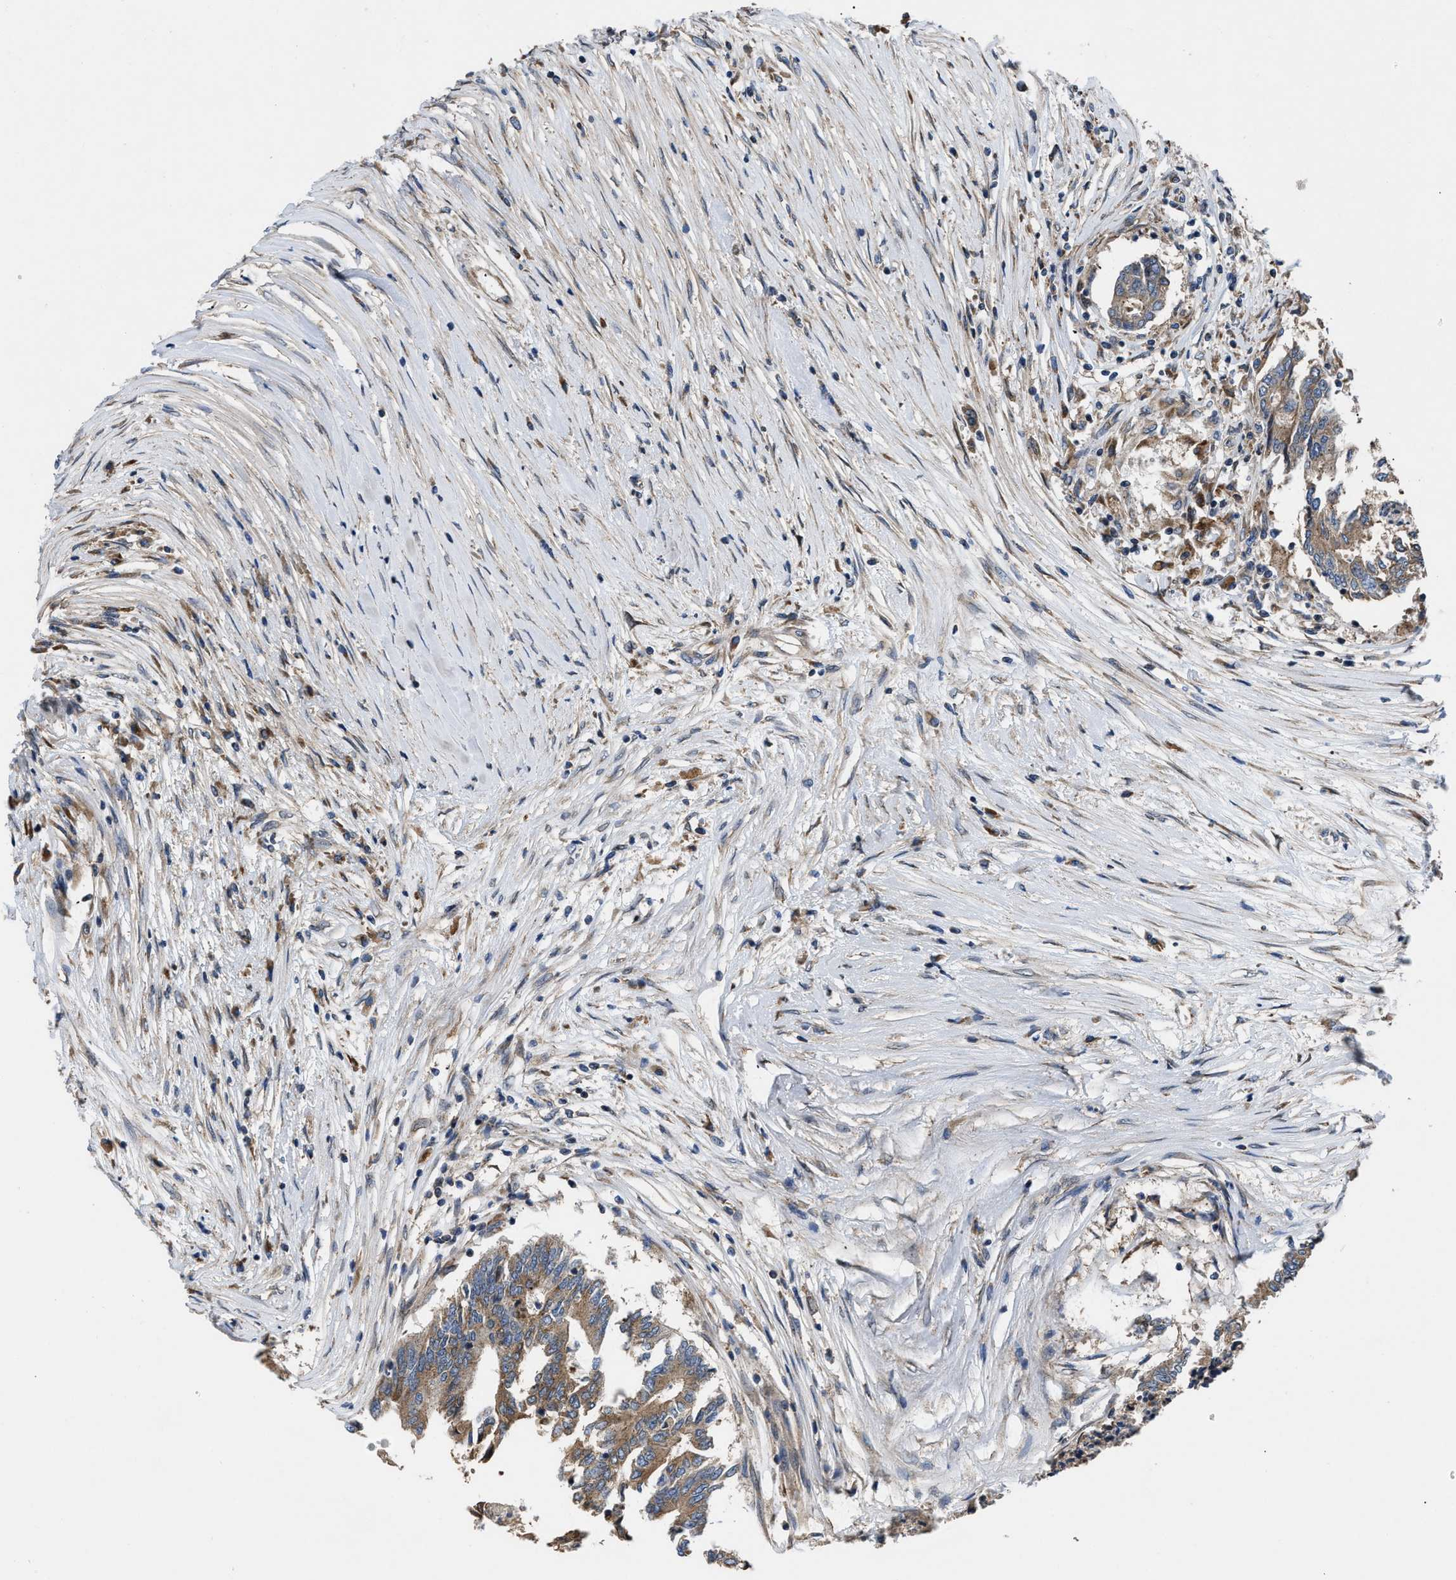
{"staining": {"intensity": "moderate", "quantity": ">75%", "location": "cytoplasmic/membranous"}, "tissue": "colorectal cancer", "cell_type": "Tumor cells", "image_type": "cancer", "snomed": [{"axis": "morphology", "description": "Adenocarcinoma, NOS"}, {"axis": "topography", "description": "Rectum"}], "caption": "This image exhibits IHC staining of colorectal adenocarcinoma, with medium moderate cytoplasmic/membranous expression in about >75% of tumor cells.", "gene": "CEP128", "patient": {"sex": "male", "age": 63}}